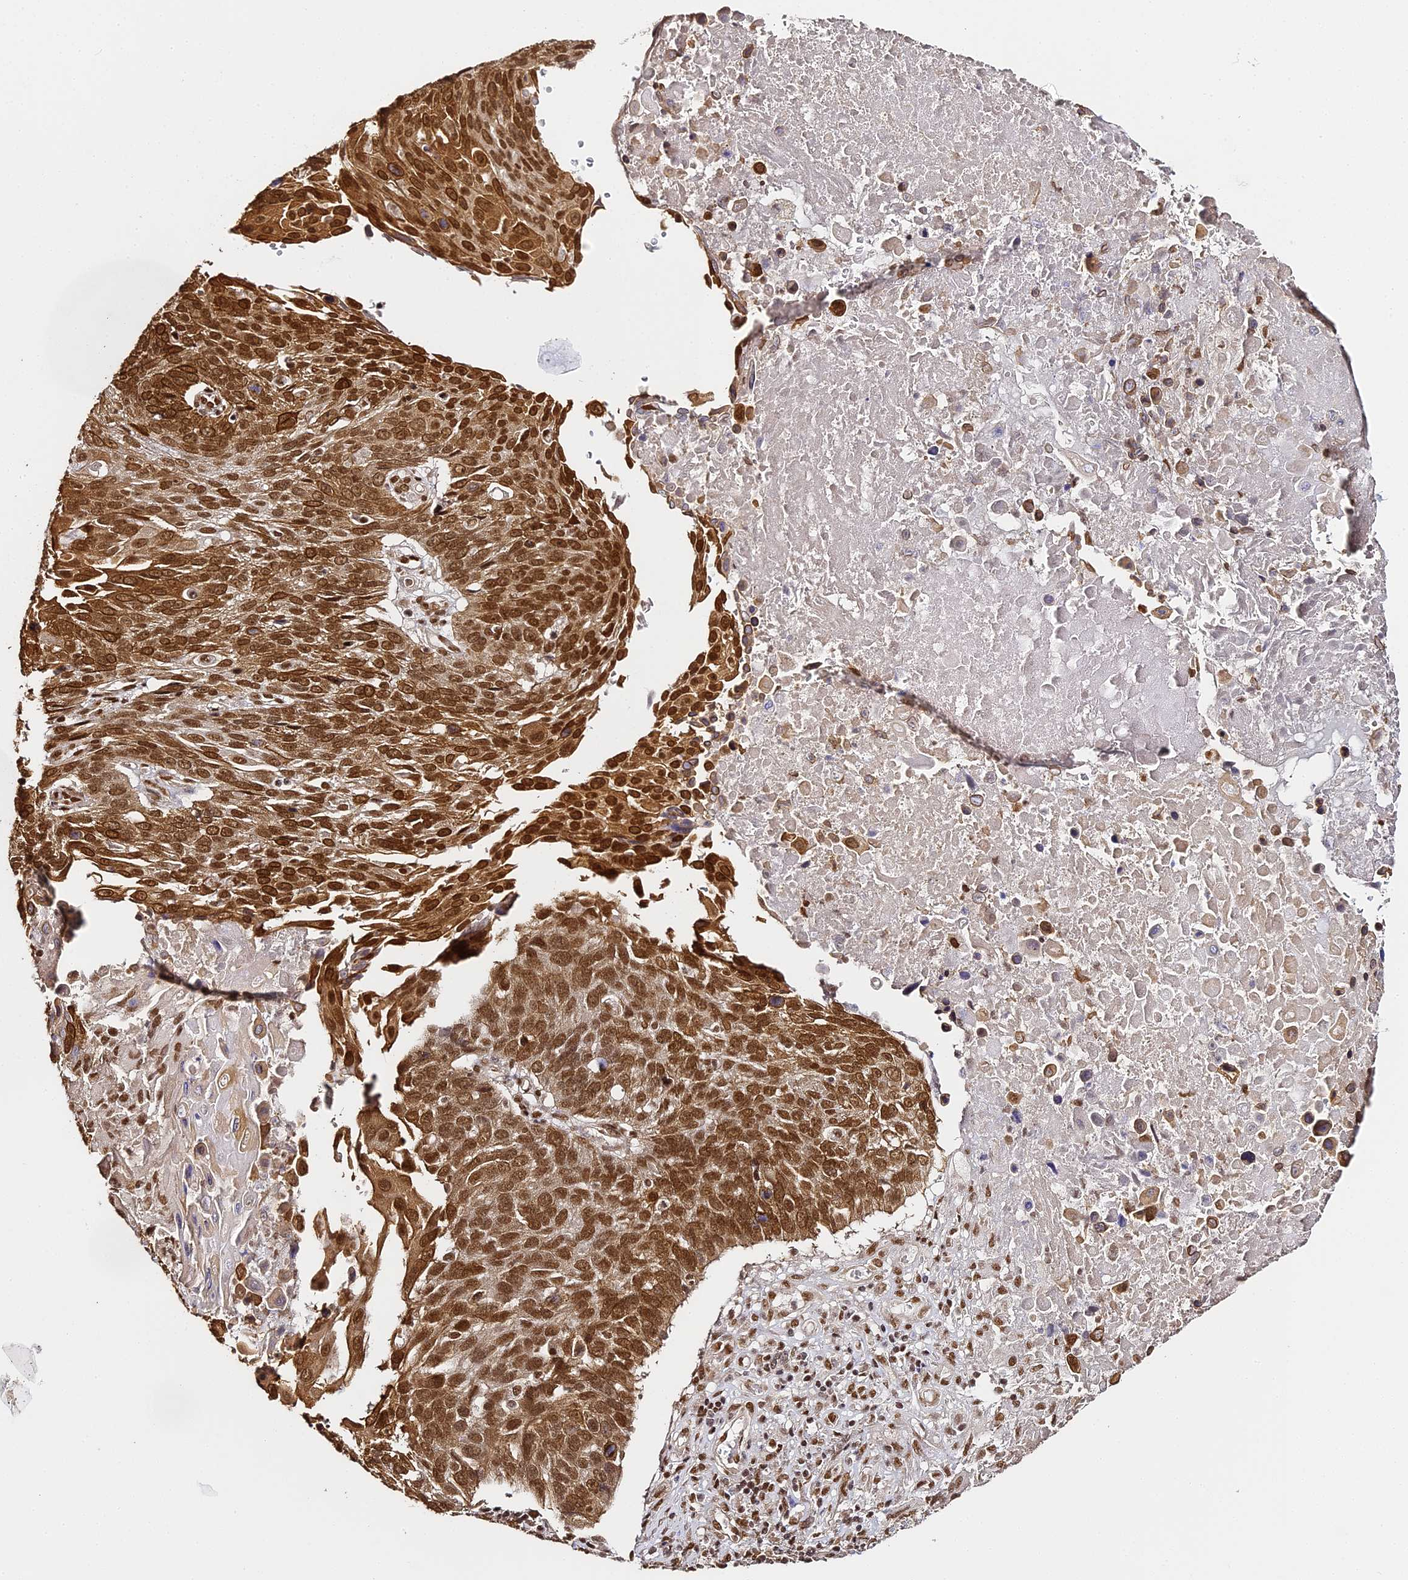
{"staining": {"intensity": "strong", "quantity": ">75%", "location": "cytoplasmic/membranous,nuclear"}, "tissue": "lung cancer", "cell_type": "Tumor cells", "image_type": "cancer", "snomed": [{"axis": "morphology", "description": "Squamous cell carcinoma, NOS"}, {"axis": "topography", "description": "Lung"}], "caption": "An image showing strong cytoplasmic/membranous and nuclear positivity in about >75% of tumor cells in lung cancer, as visualized by brown immunohistochemical staining.", "gene": "HNRNPA1", "patient": {"sex": "male", "age": 66}}